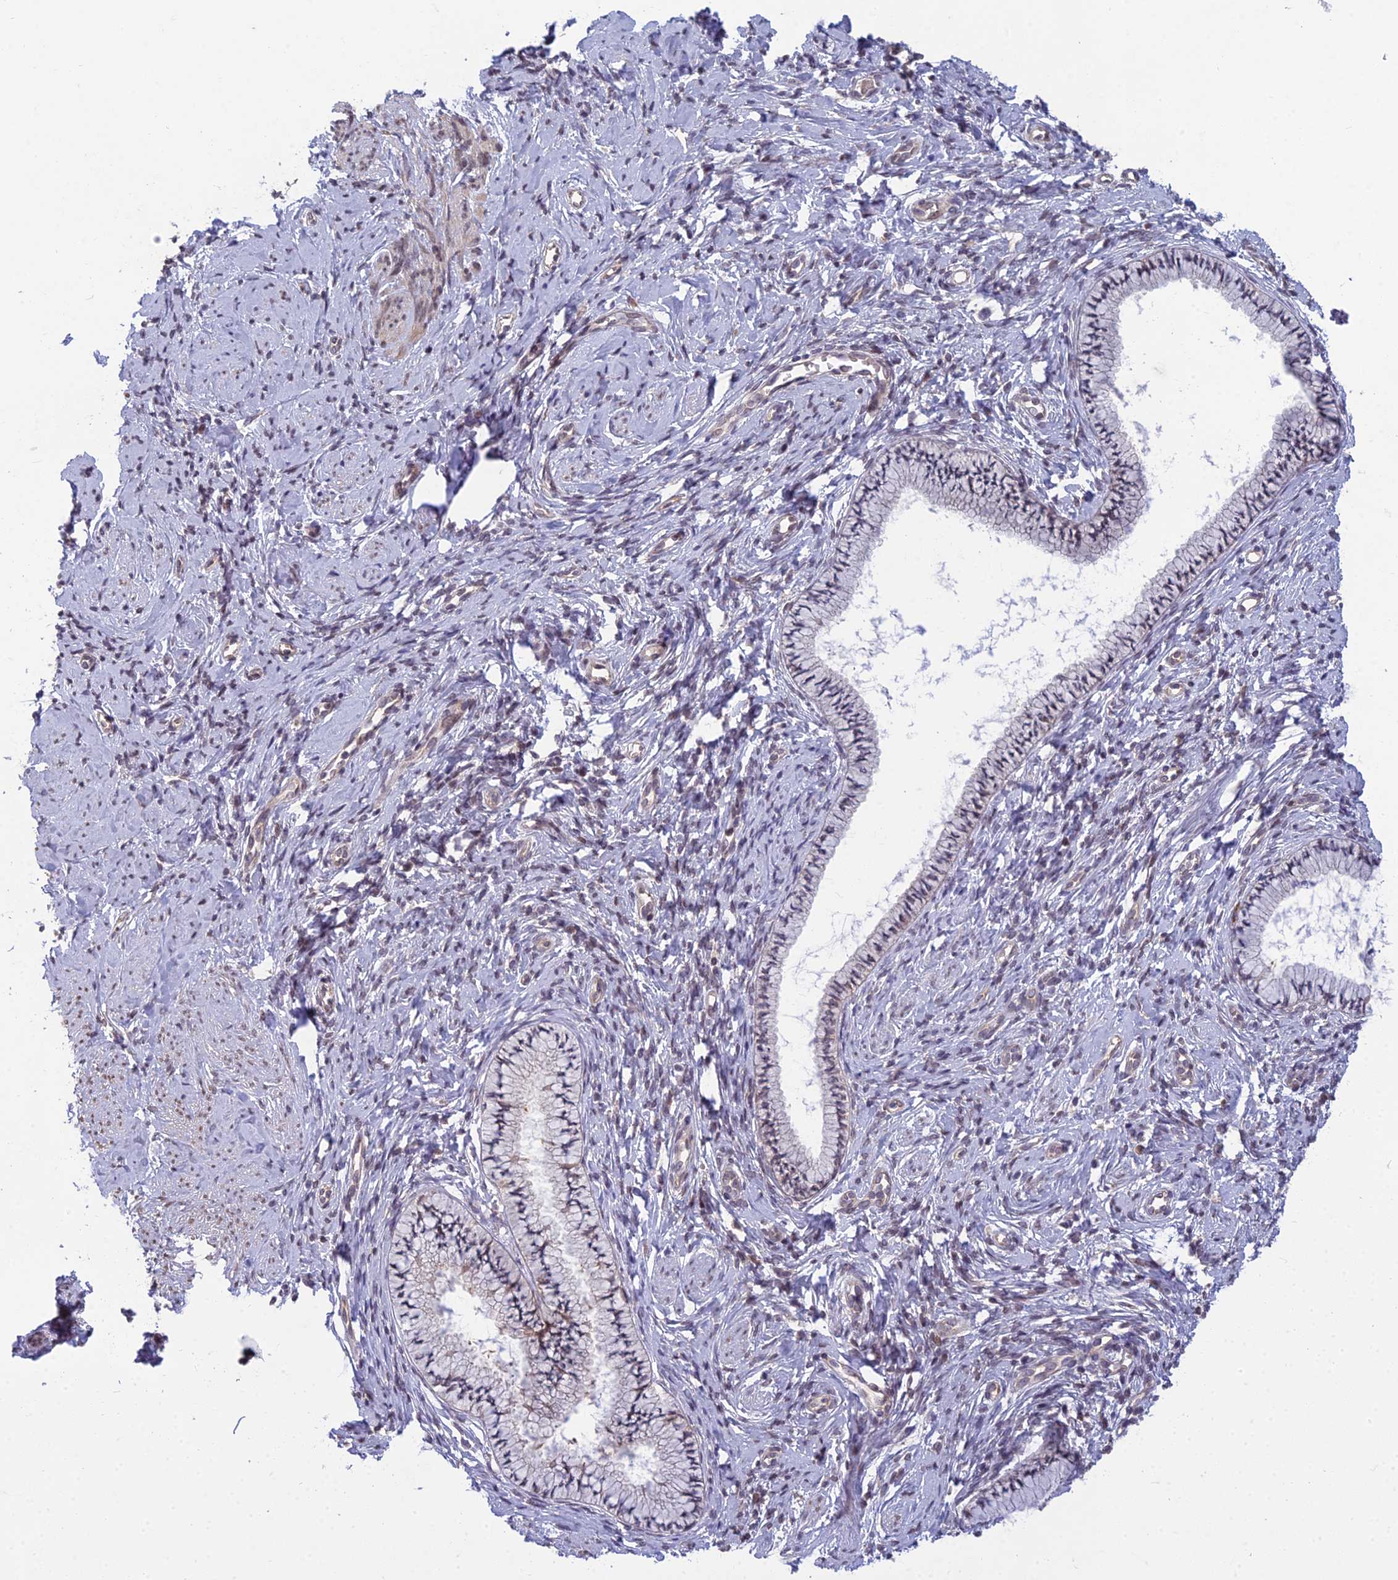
{"staining": {"intensity": "moderate", "quantity": "<25%", "location": "cytoplasmic/membranous,nuclear"}, "tissue": "cervix", "cell_type": "Glandular cells", "image_type": "normal", "snomed": [{"axis": "morphology", "description": "Normal tissue, NOS"}, {"axis": "topography", "description": "Cervix"}], "caption": "Moderate cytoplasmic/membranous,nuclear protein staining is seen in approximately <25% of glandular cells in cervix. (brown staining indicates protein expression, while blue staining denotes nuclei).", "gene": "DTX2", "patient": {"sex": "female", "age": 57}}